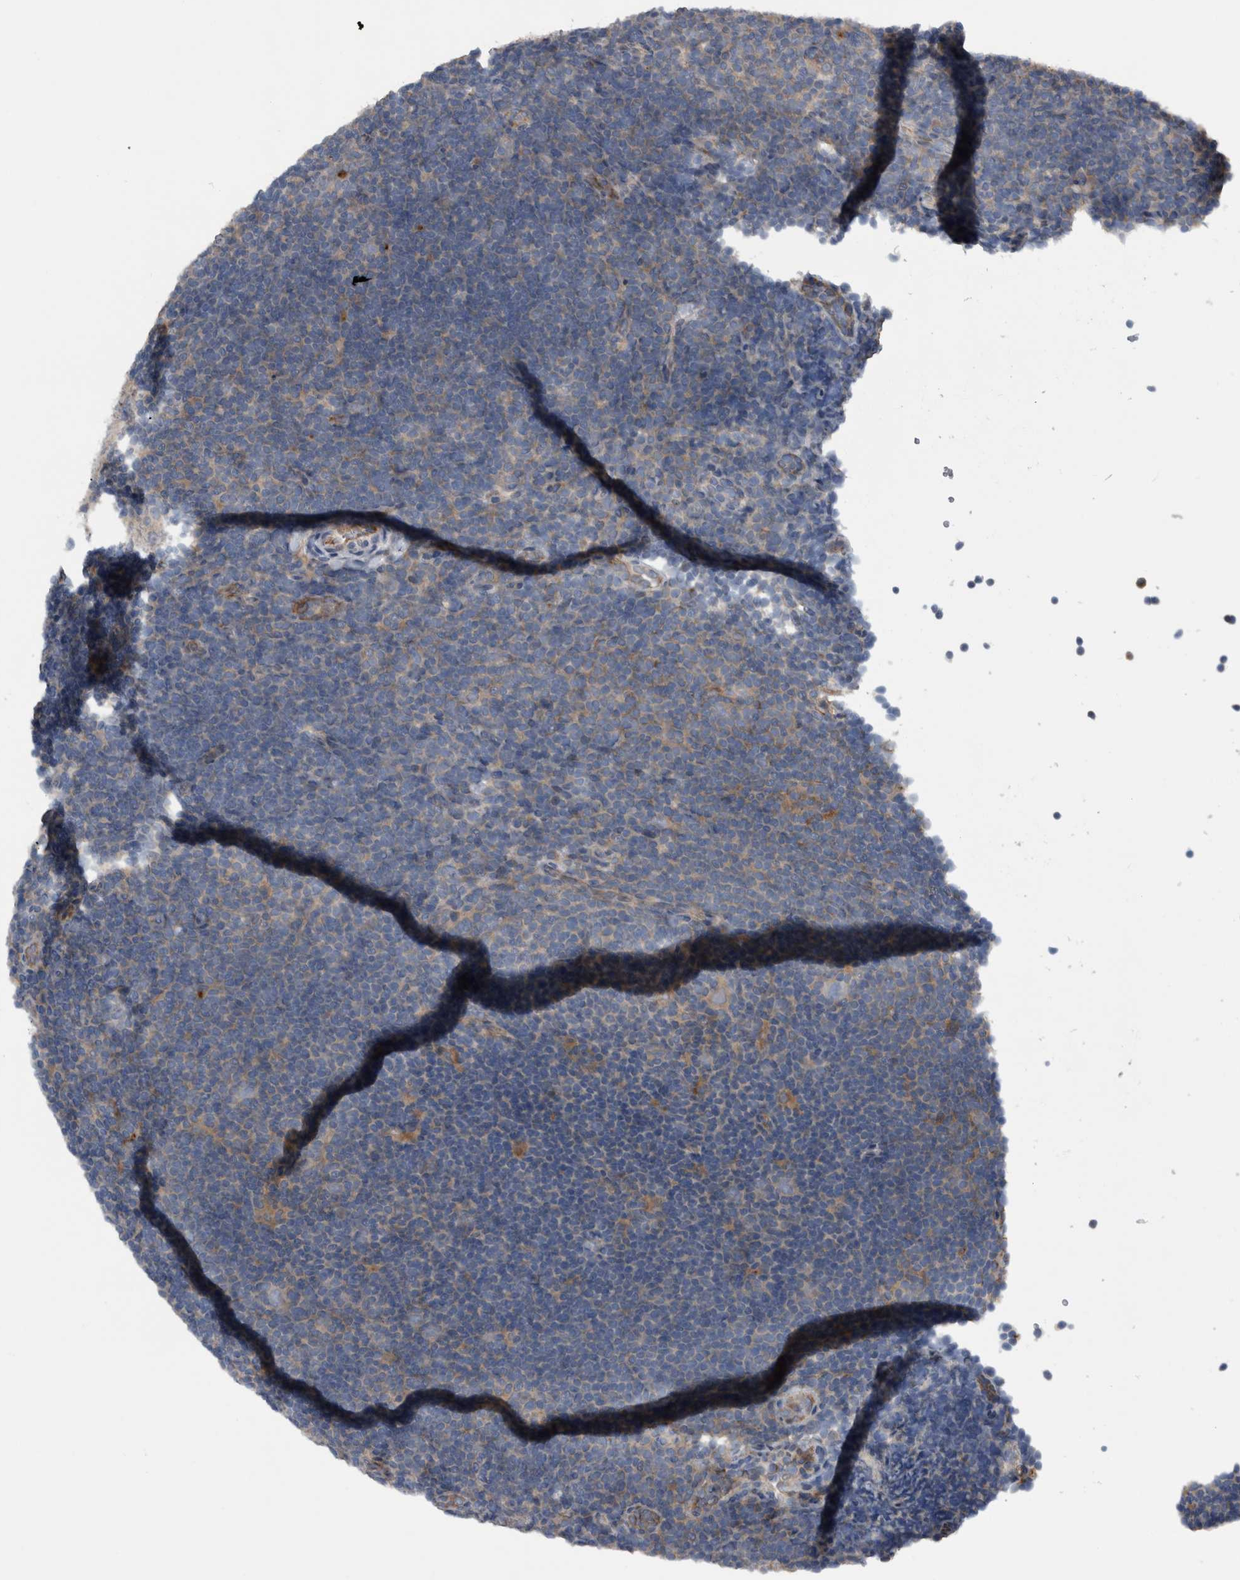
{"staining": {"intensity": "negative", "quantity": "none", "location": "none"}, "tissue": "lymphoma", "cell_type": "Tumor cells", "image_type": "cancer", "snomed": [{"axis": "morphology", "description": "Hodgkin's disease, NOS"}, {"axis": "topography", "description": "Lymph node"}], "caption": "A micrograph of Hodgkin's disease stained for a protein exhibits no brown staining in tumor cells. (DAB (3,3'-diaminobenzidine) immunohistochemistry visualized using brightfield microscopy, high magnification).", "gene": "NT5C2", "patient": {"sex": "female", "age": 57}}